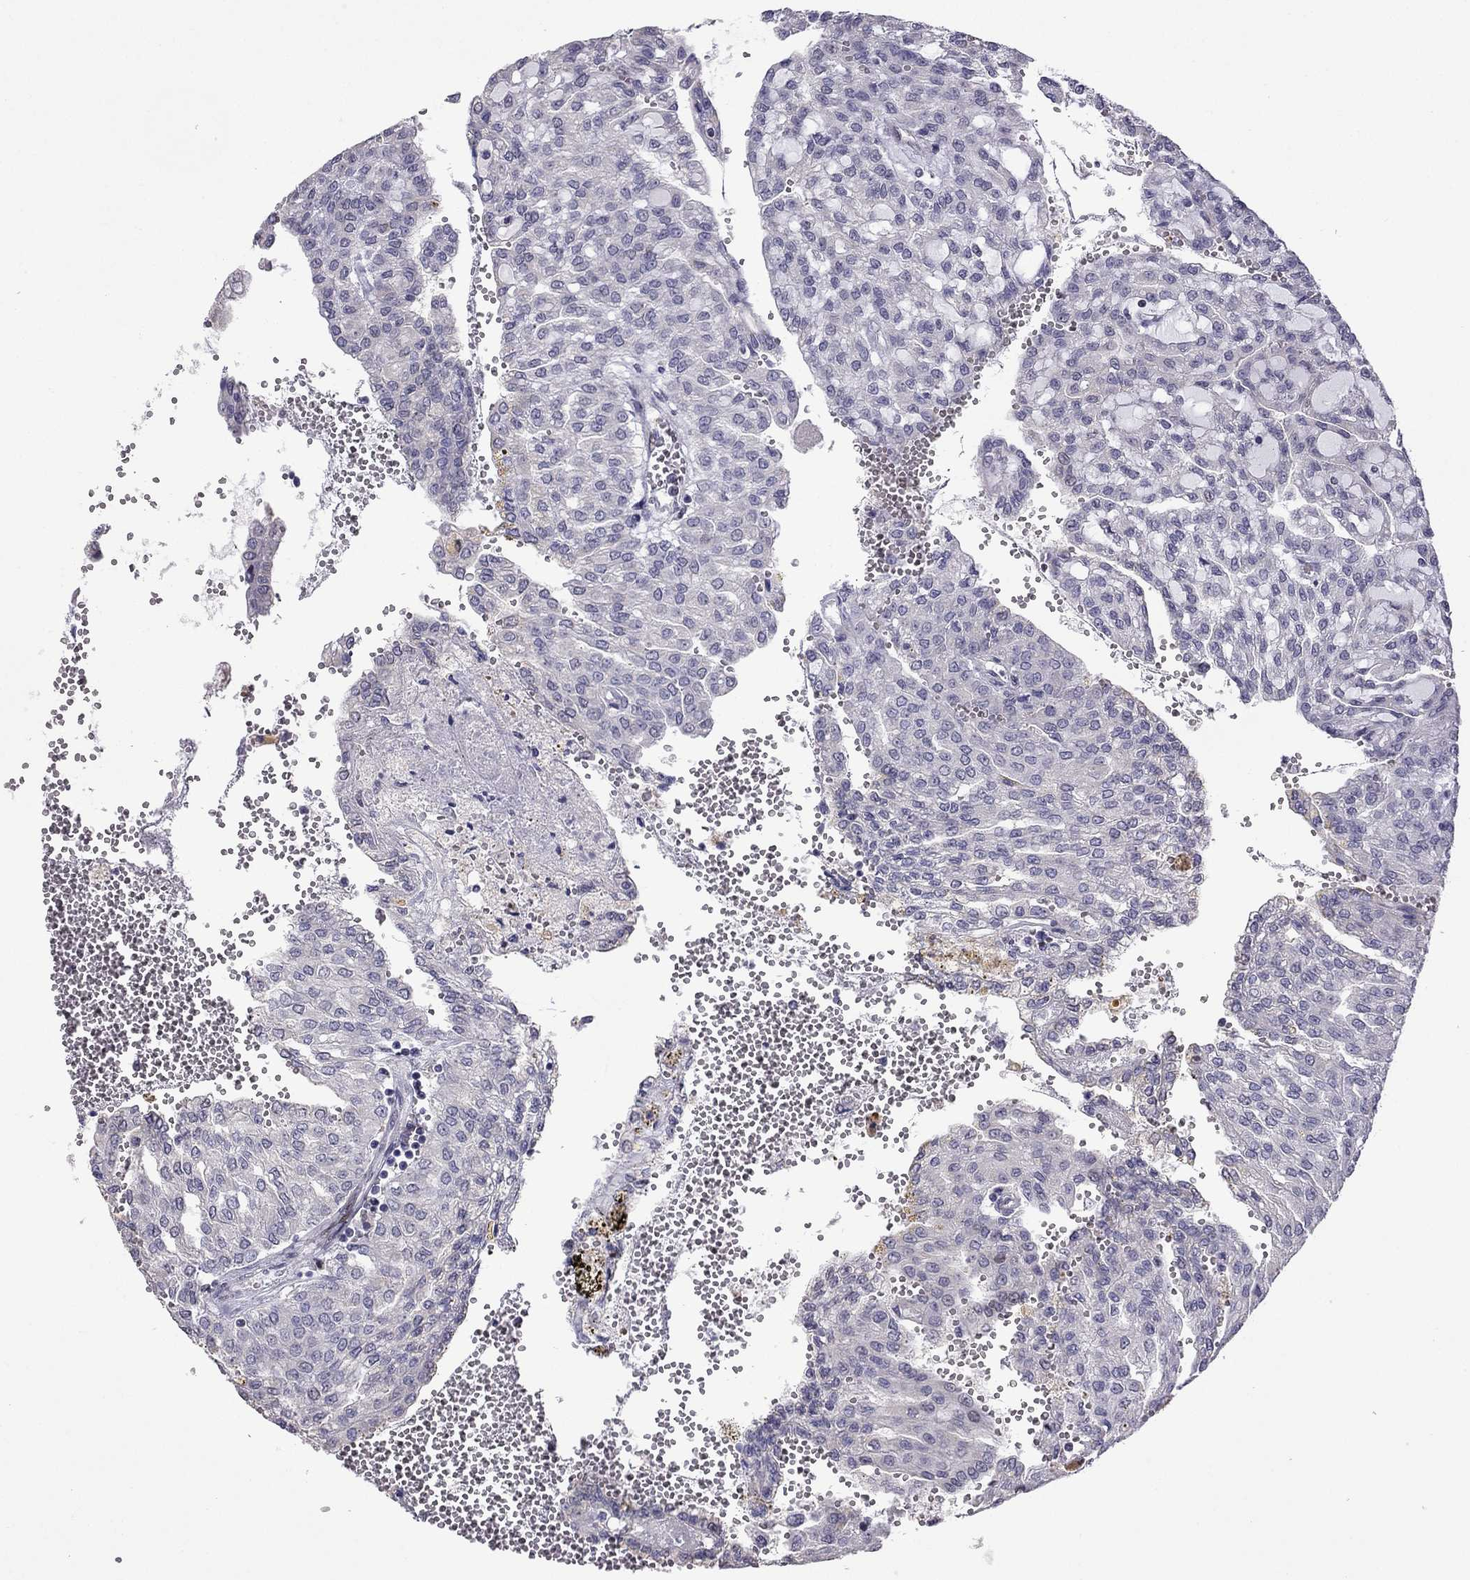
{"staining": {"intensity": "negative", "quantity": "none", "location": "none"}, "tissue": "renal cancer", "cell_type": "Tumor cells", "image_type": "cancer", "snomed": [{"axis": "morphology", "description": "Adenocarcinoma, NOS"}, {"axis": "topography", "description": "Kidney"}], "caption": "Immunohistochemistry photomicrograph of renal adenocarcinoma stained for a protein (brown), which displays no positivity in tumor cells.", "gene": "CFAP70", "patient": {"sex": "male", "age": 63}}